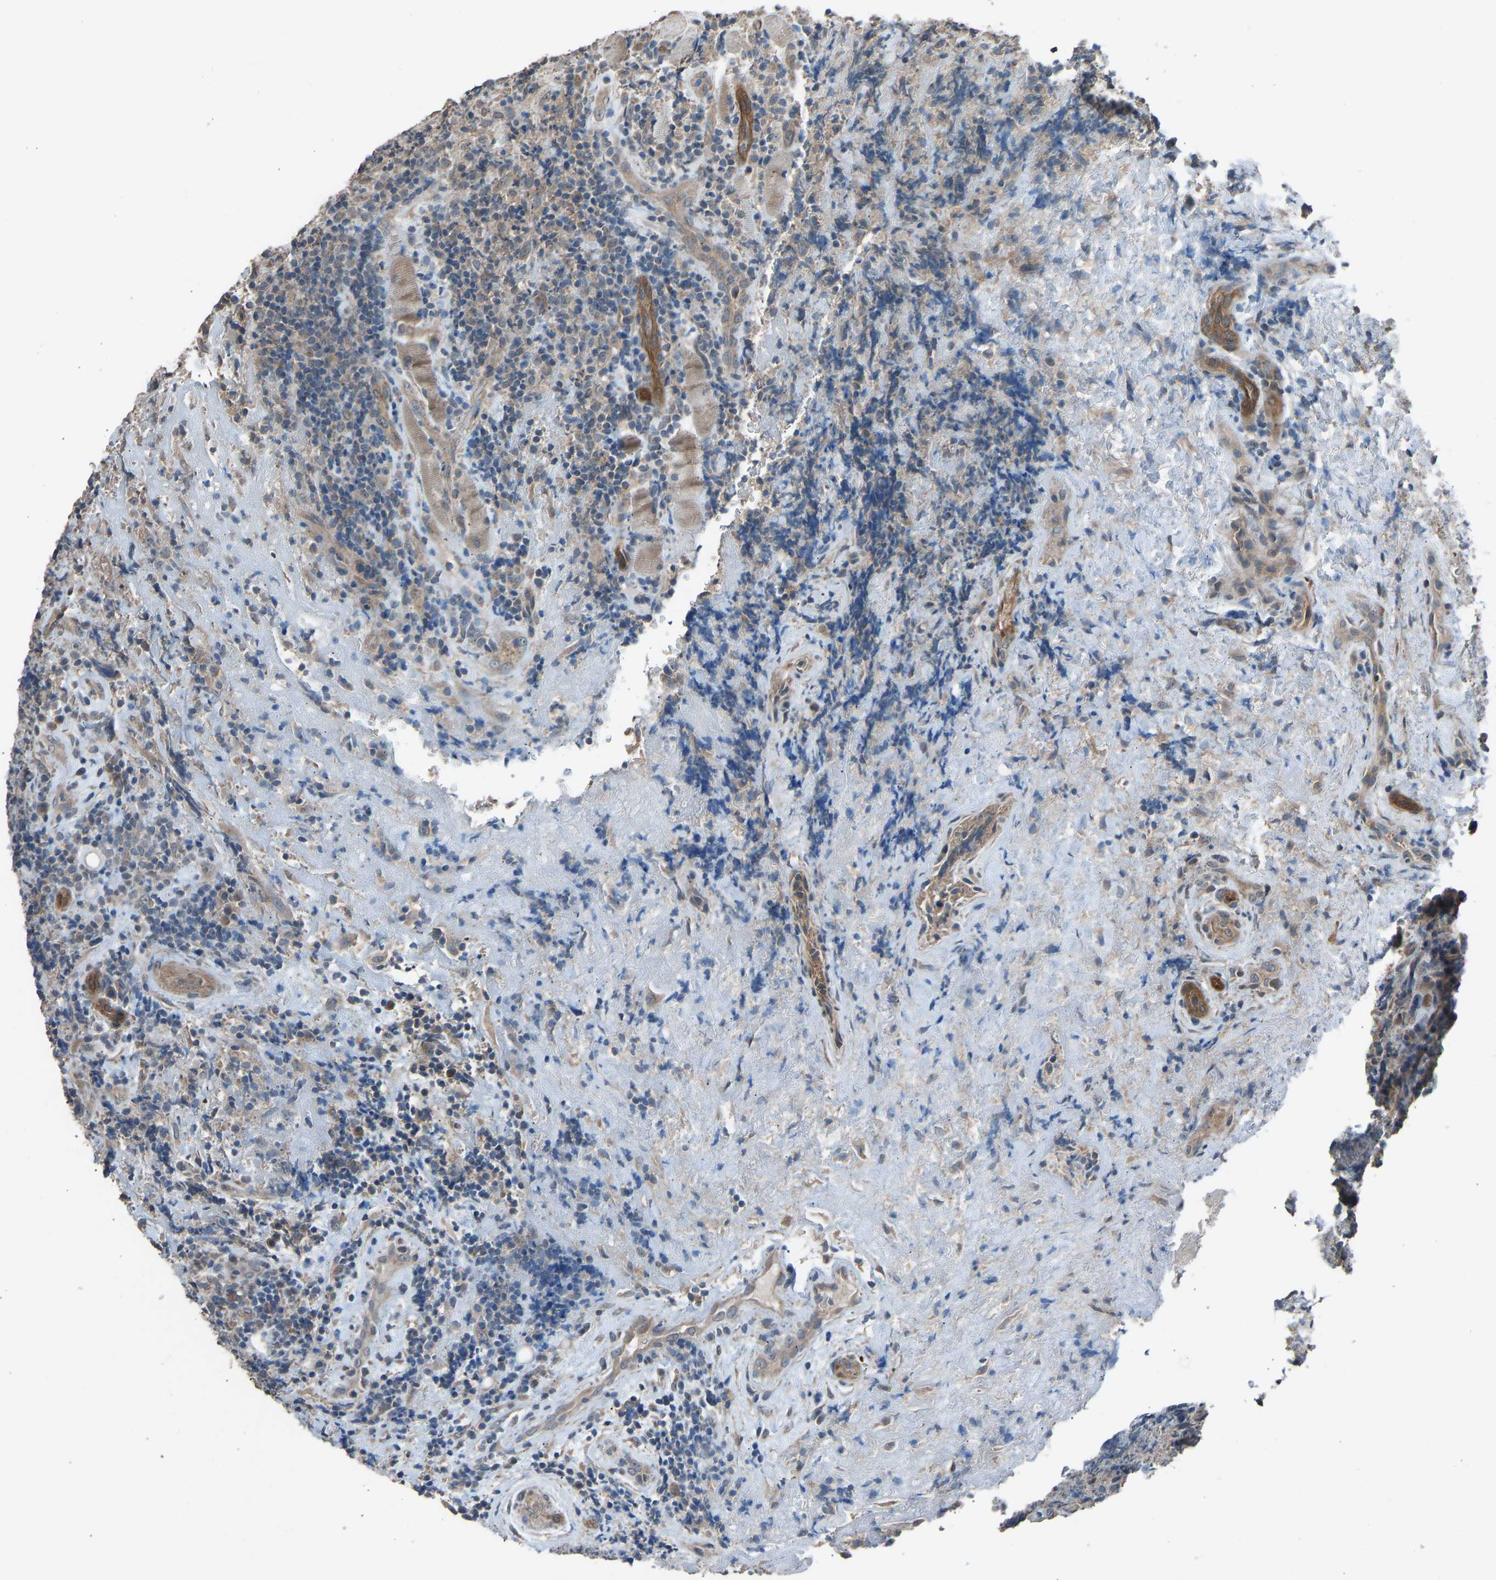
{"staining": {"intensity": "weak", "quantity": ">75%", "location": "cytoplasmic/membranous"}, "tissue": "lymphoma", "cell_type": "Tumor cells", "image_type": "cancer", "snomed": [{"axis": "morphology", "description": "Malignant lymphoma, non-Hodgkin's type, High grade"}, {"axis": "topography", "description": "Tonsil"}], "caption": "This is a photomicrograph of immunohistochemistry (IHC) staining of high-grade malignant lymphoma, non-Hodgkin's type, which shows weak expression in the cytoplasmic/membranous of tumor cells.", "gene": "SLC43A1", "patient": {"sex": "female", "age": 36}}